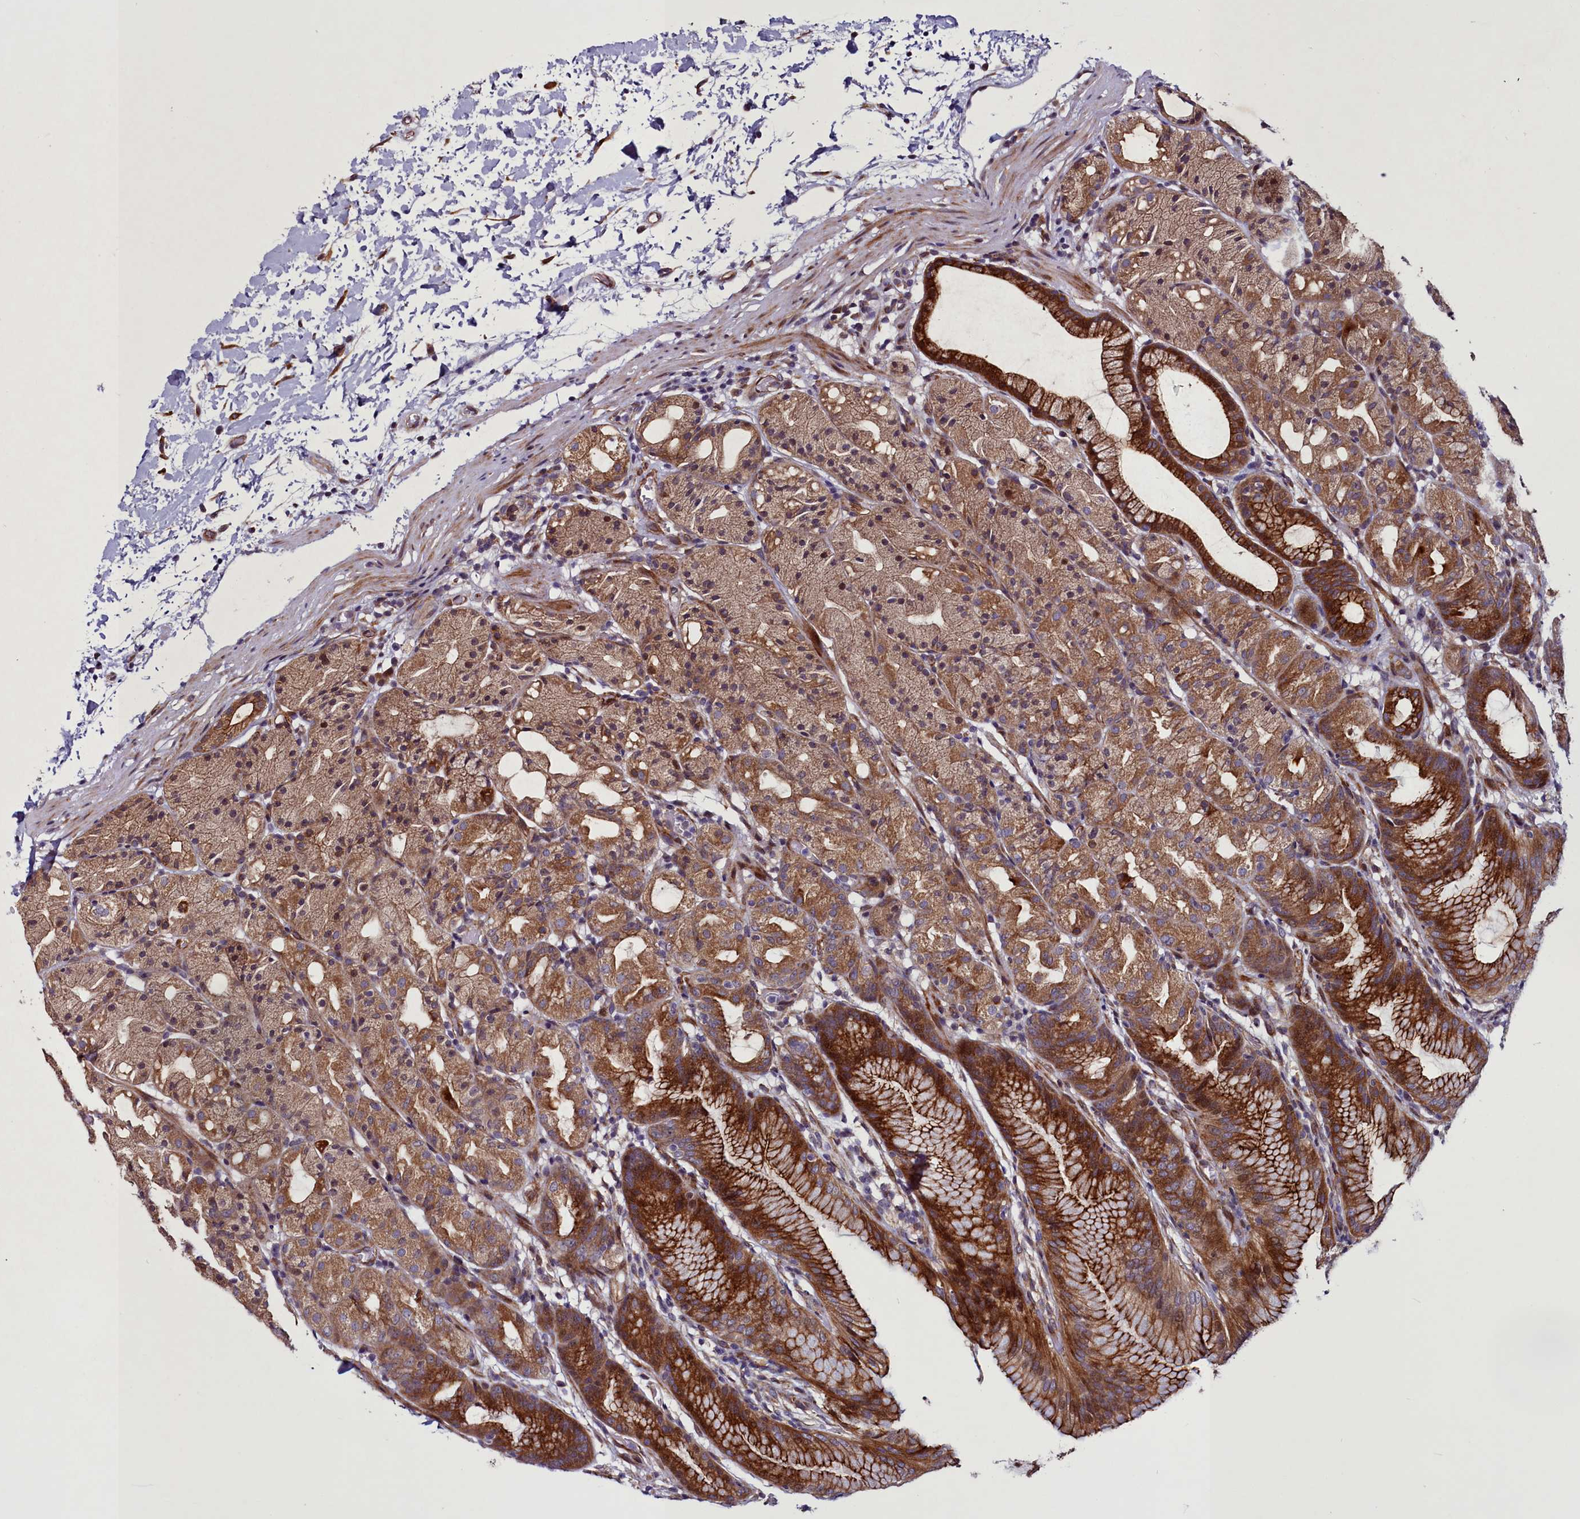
{"staining": {"intensity": "strong", "quantity": ">75%", "location": "cytoplasmic/membranous"}, "tissue": "stomach", "cell_type": "Glandular cells", "image_type": "normal", "snomed": [{"axis": "morphology", "description": "Normal tissue, NOS"}, {"axis": "topography", "description": "Stomach, upper"}], "caption": "A high amount of strong cytoplasmic/membranous expression is seen in about >75% of glandular cells in benign stomach.", "gene": "MCRIP1", "patient": {"sex": "male", "age": 48}}